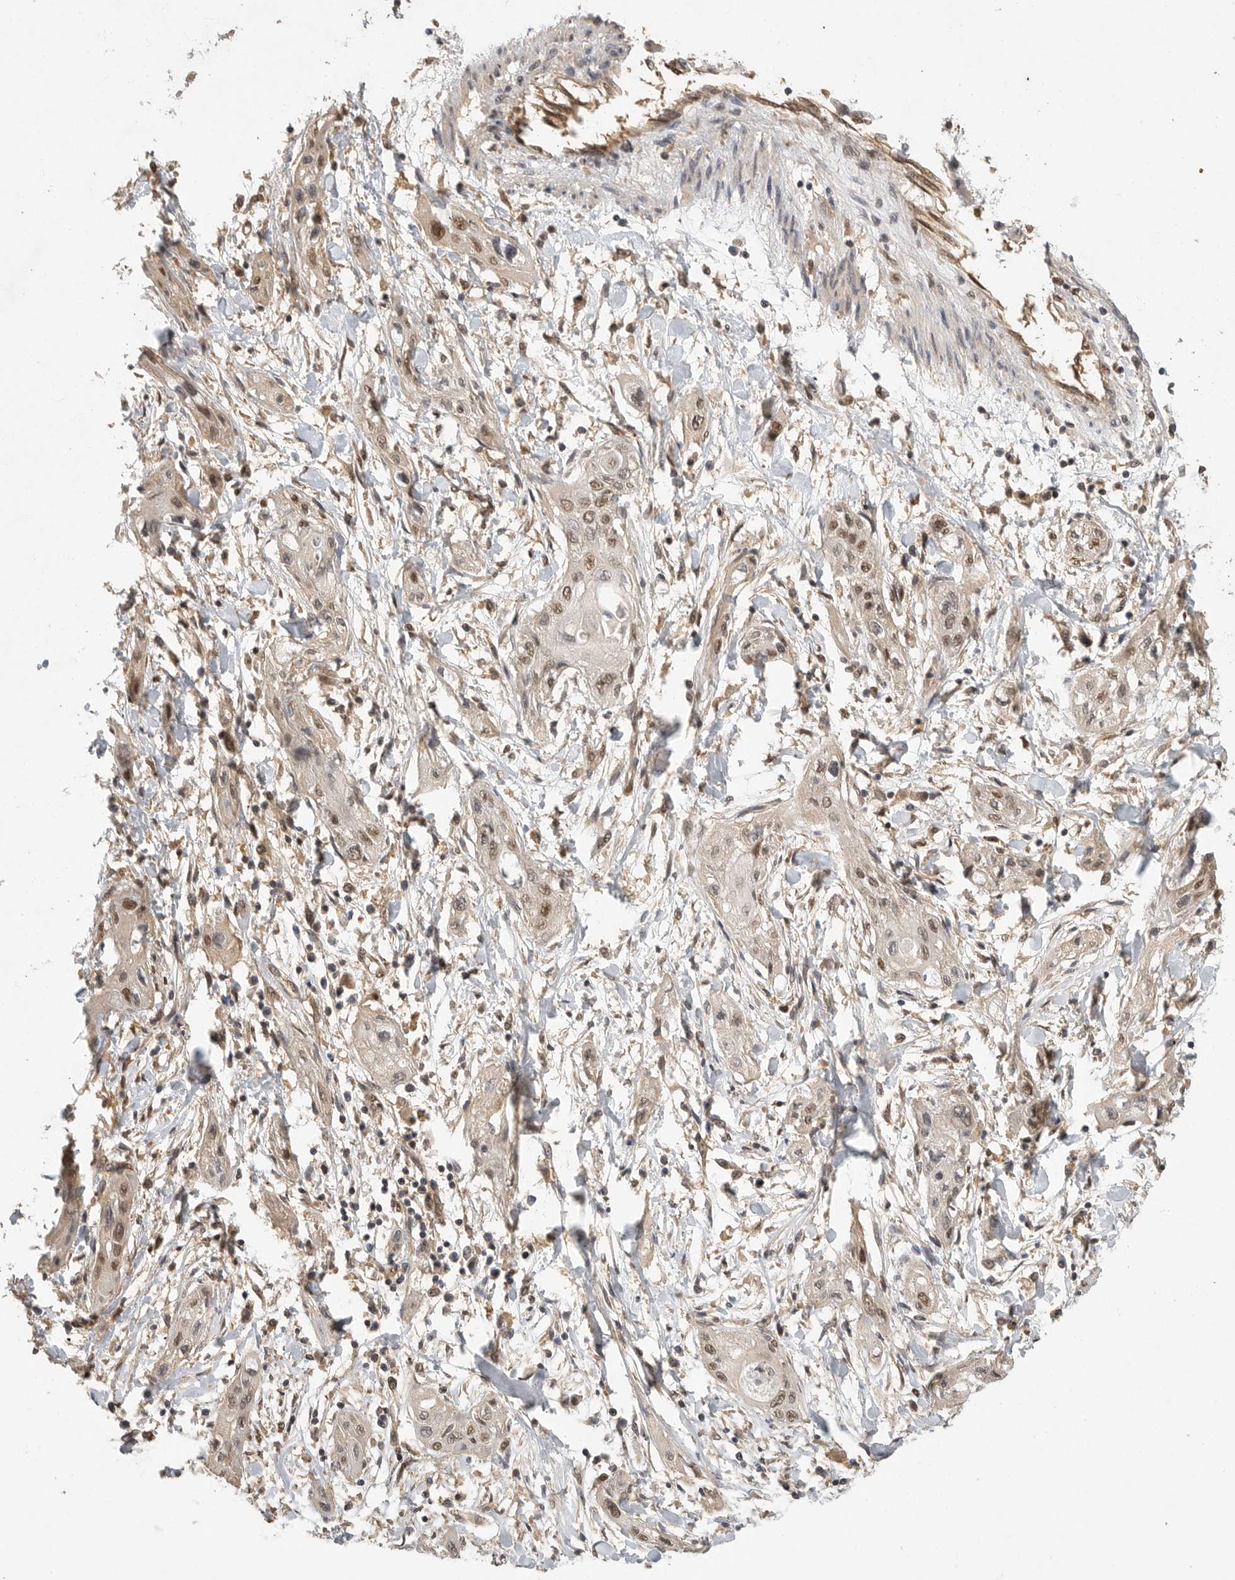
{"staining": {"intensity": "moderate", "quantity": "<25%", "location": "nuclear"}, "tissue": "lung cancer", "cell_type": "Tumor cells", "image_type": "cancer", "snomed": [{"axis": "morphology", "description": "Squamous cell carcinoma, NOS"}, {"axis": "topography", "description": "Lung"}], "caption": "A high-resolution photomicrograph shows immunohistochemistry staining of lung squamous cell carcinoma, which shows moderate nuclear positivity in about <25% of tumor cells.", "gene": "DFFA", "patient": {"sex": "female", "age": 47}}